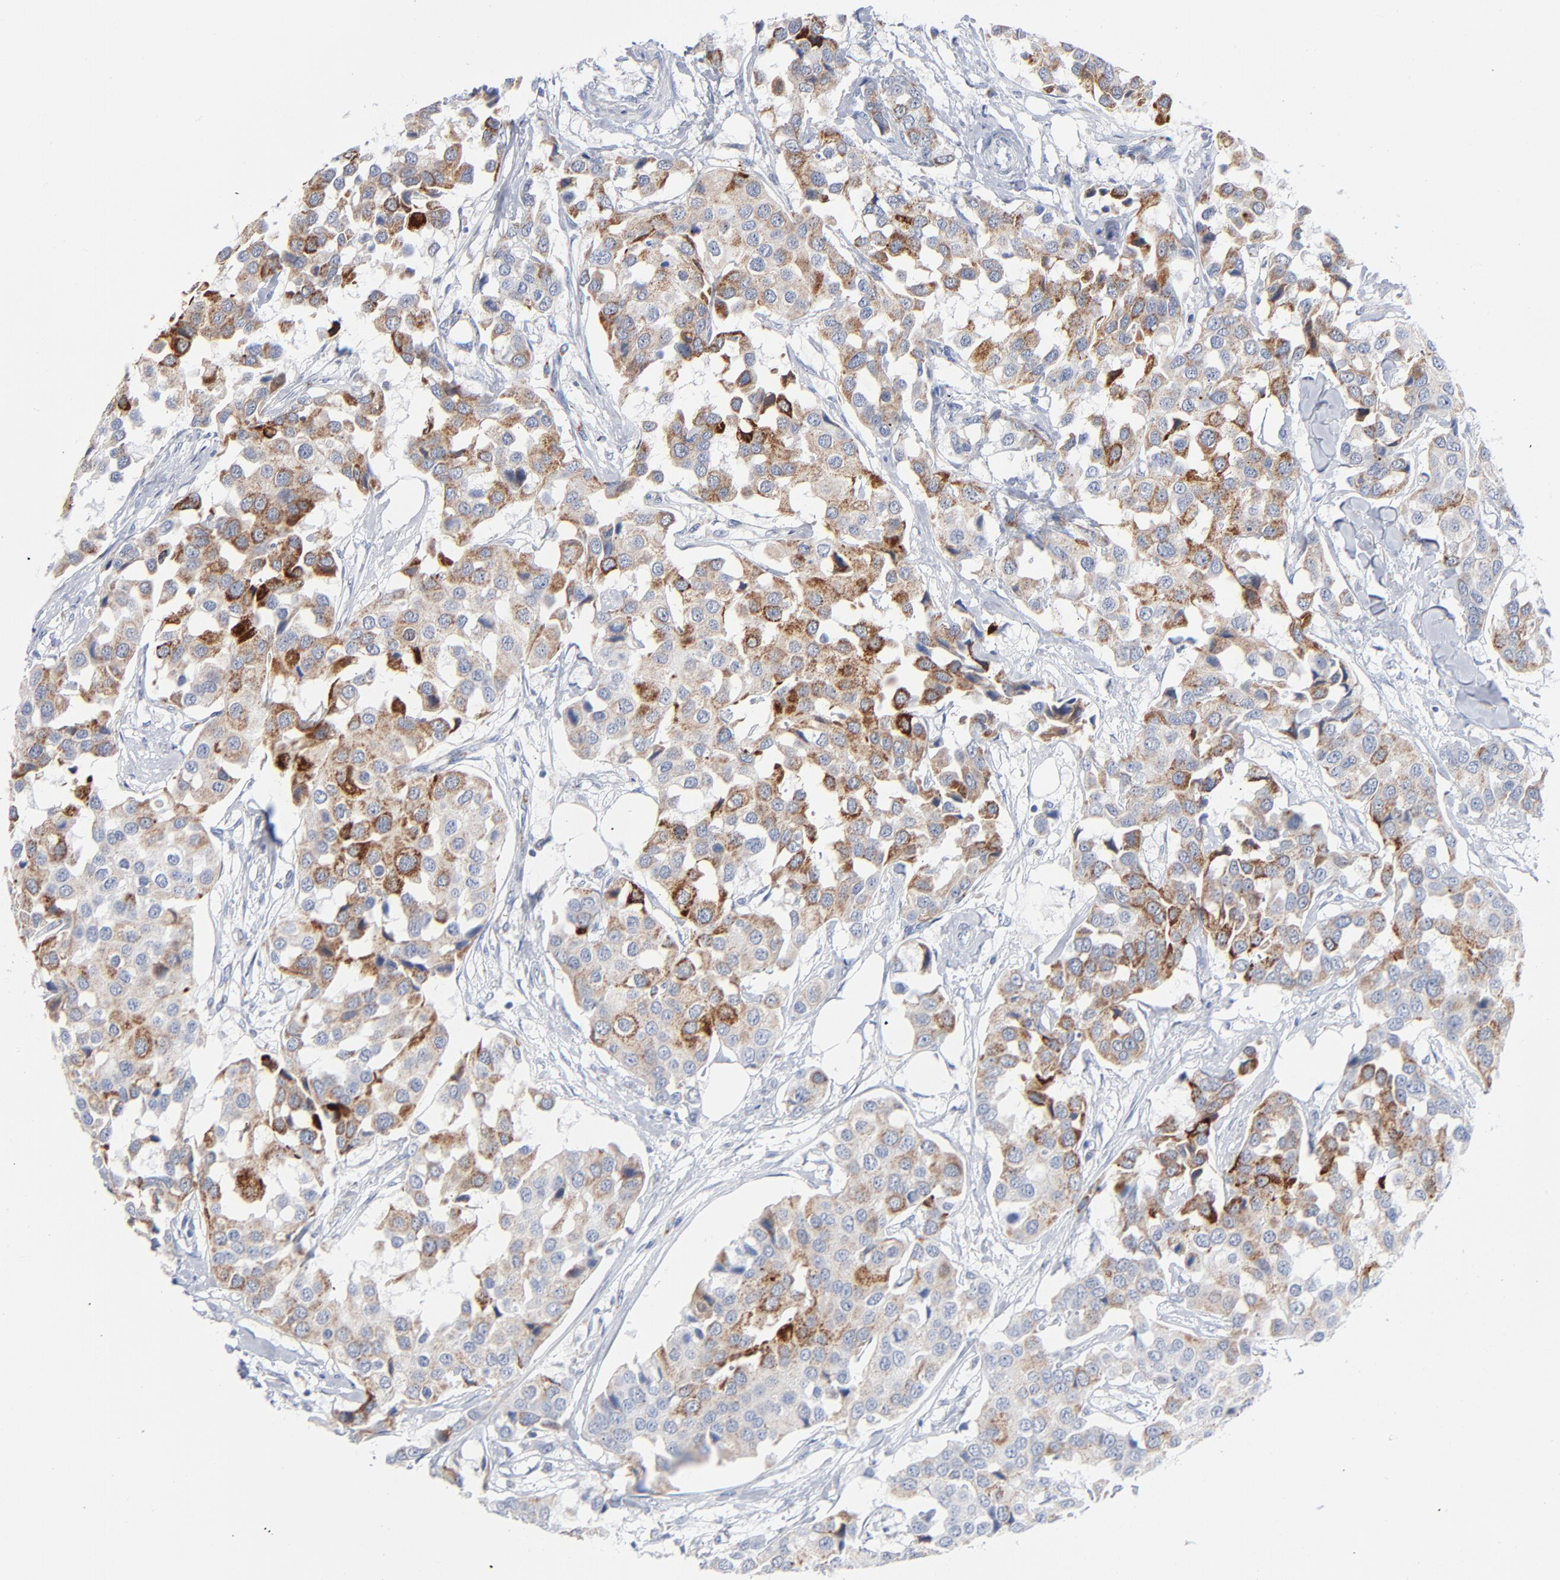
{"staining": {"intensity": "moderate", "quantity": ">75%", "location": "cytoplasmic/membranous"}, "tissue": "breast cancer", "cell_type": "Tumor cells", "image_type": "cancer", "snomed": [{"axis": "morphology", "description": "Duct carcinoma"}, {"axis": "topography", "description": "Breast"}], "caption": "A photomicrograph of breast cancer stained for a protein reveals moderate cytoplasmic/membranous brown staining in tumor cells.", "gene": "CHCHD10", "patient": {"sex": "female", "age": 80}}